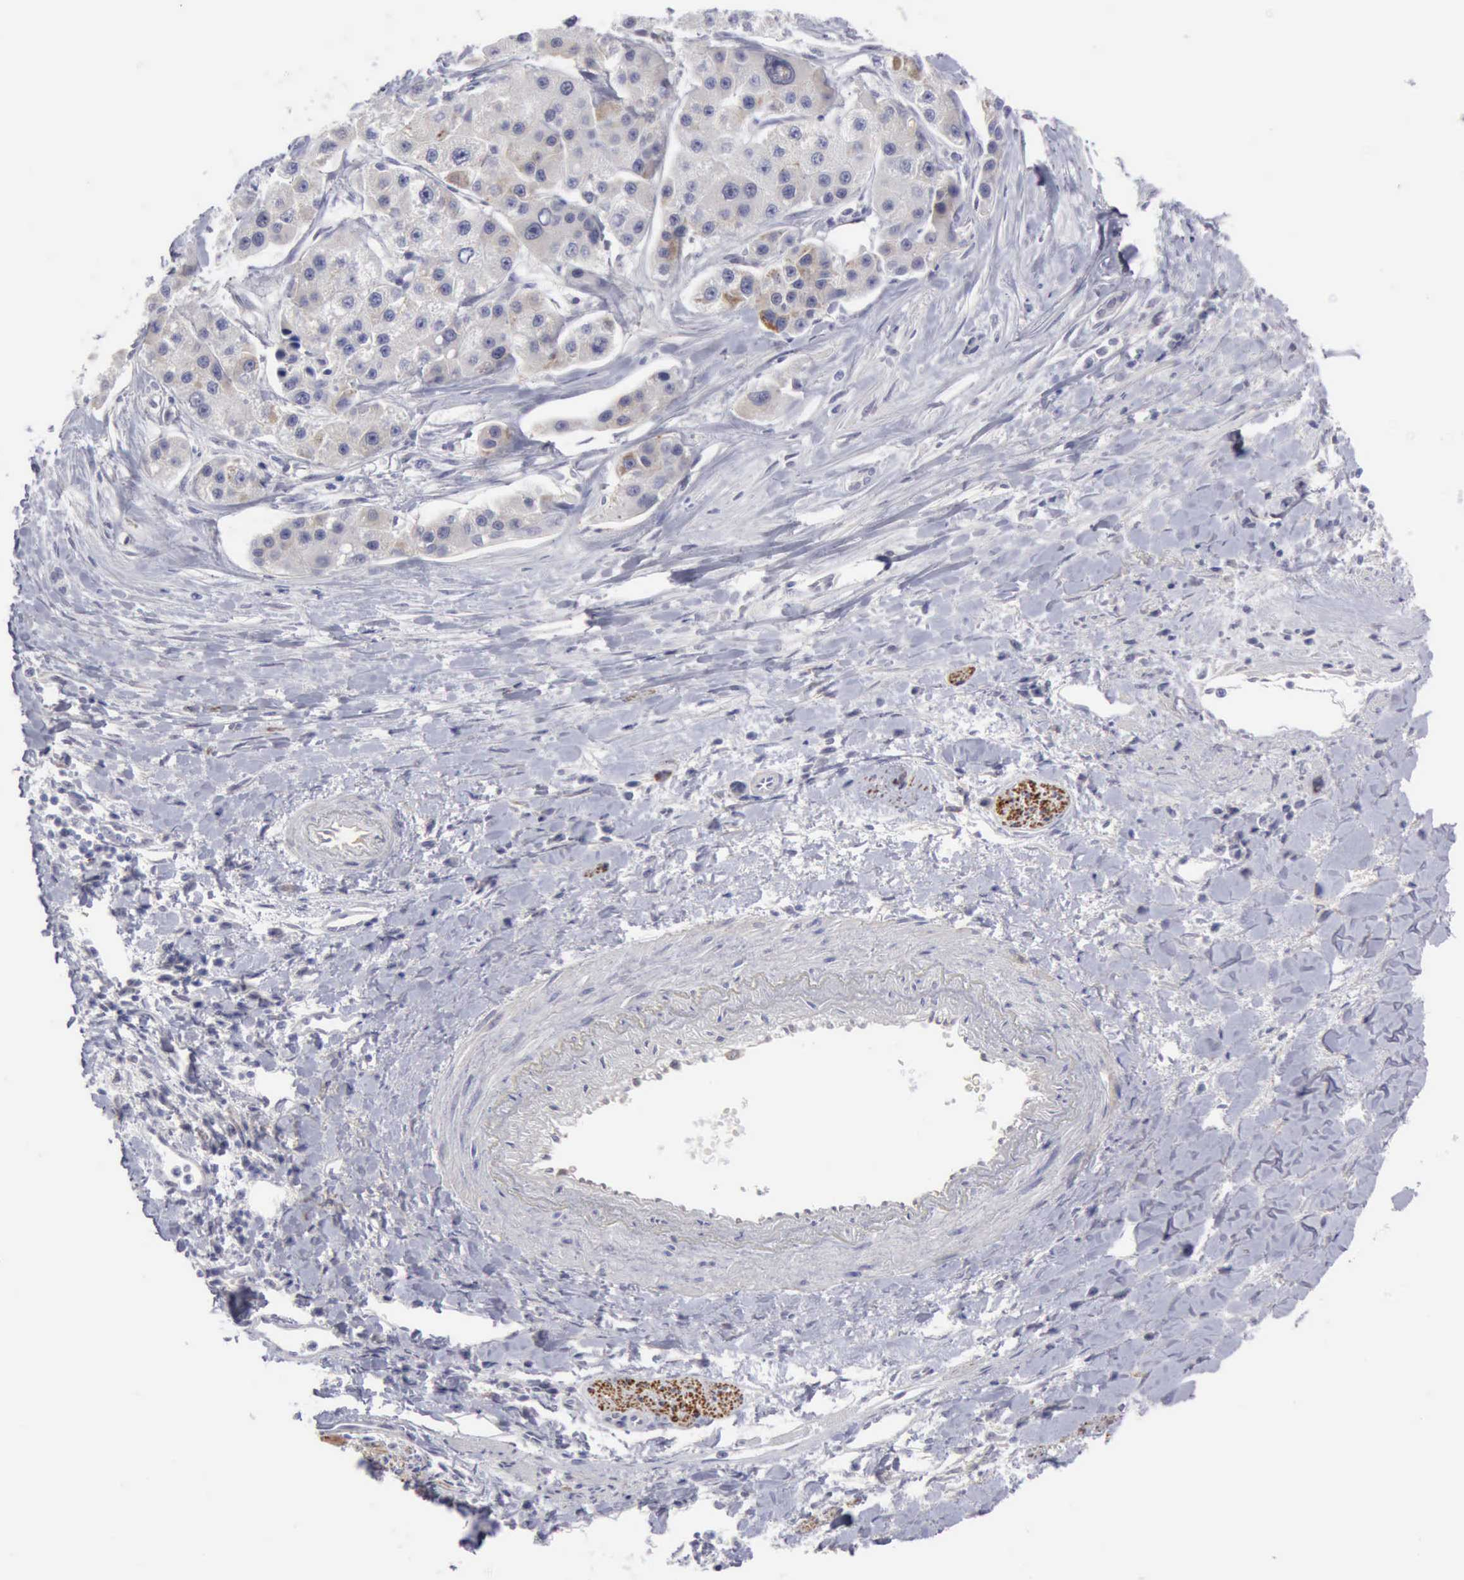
{"staining": {"intensity": "weak", "quantity": "<25%", "location": "cytoplasmic/membranous"}, "tissue": "liver cancer", "cell_type": "Tumor cells", "image_type": "cancer", "snomed": [{"axis": "morphology", "description": "Carcinoma, Hepatocellular, NOS"}, {"axis": "topography", "description": "Liver"}], "caption": "Immunohistochemistry of liver hepatocellular carcinoma reveals no expression in tumor cells.", "gene": "TFRC", "patient": {"sex": "female", "age": 85}}